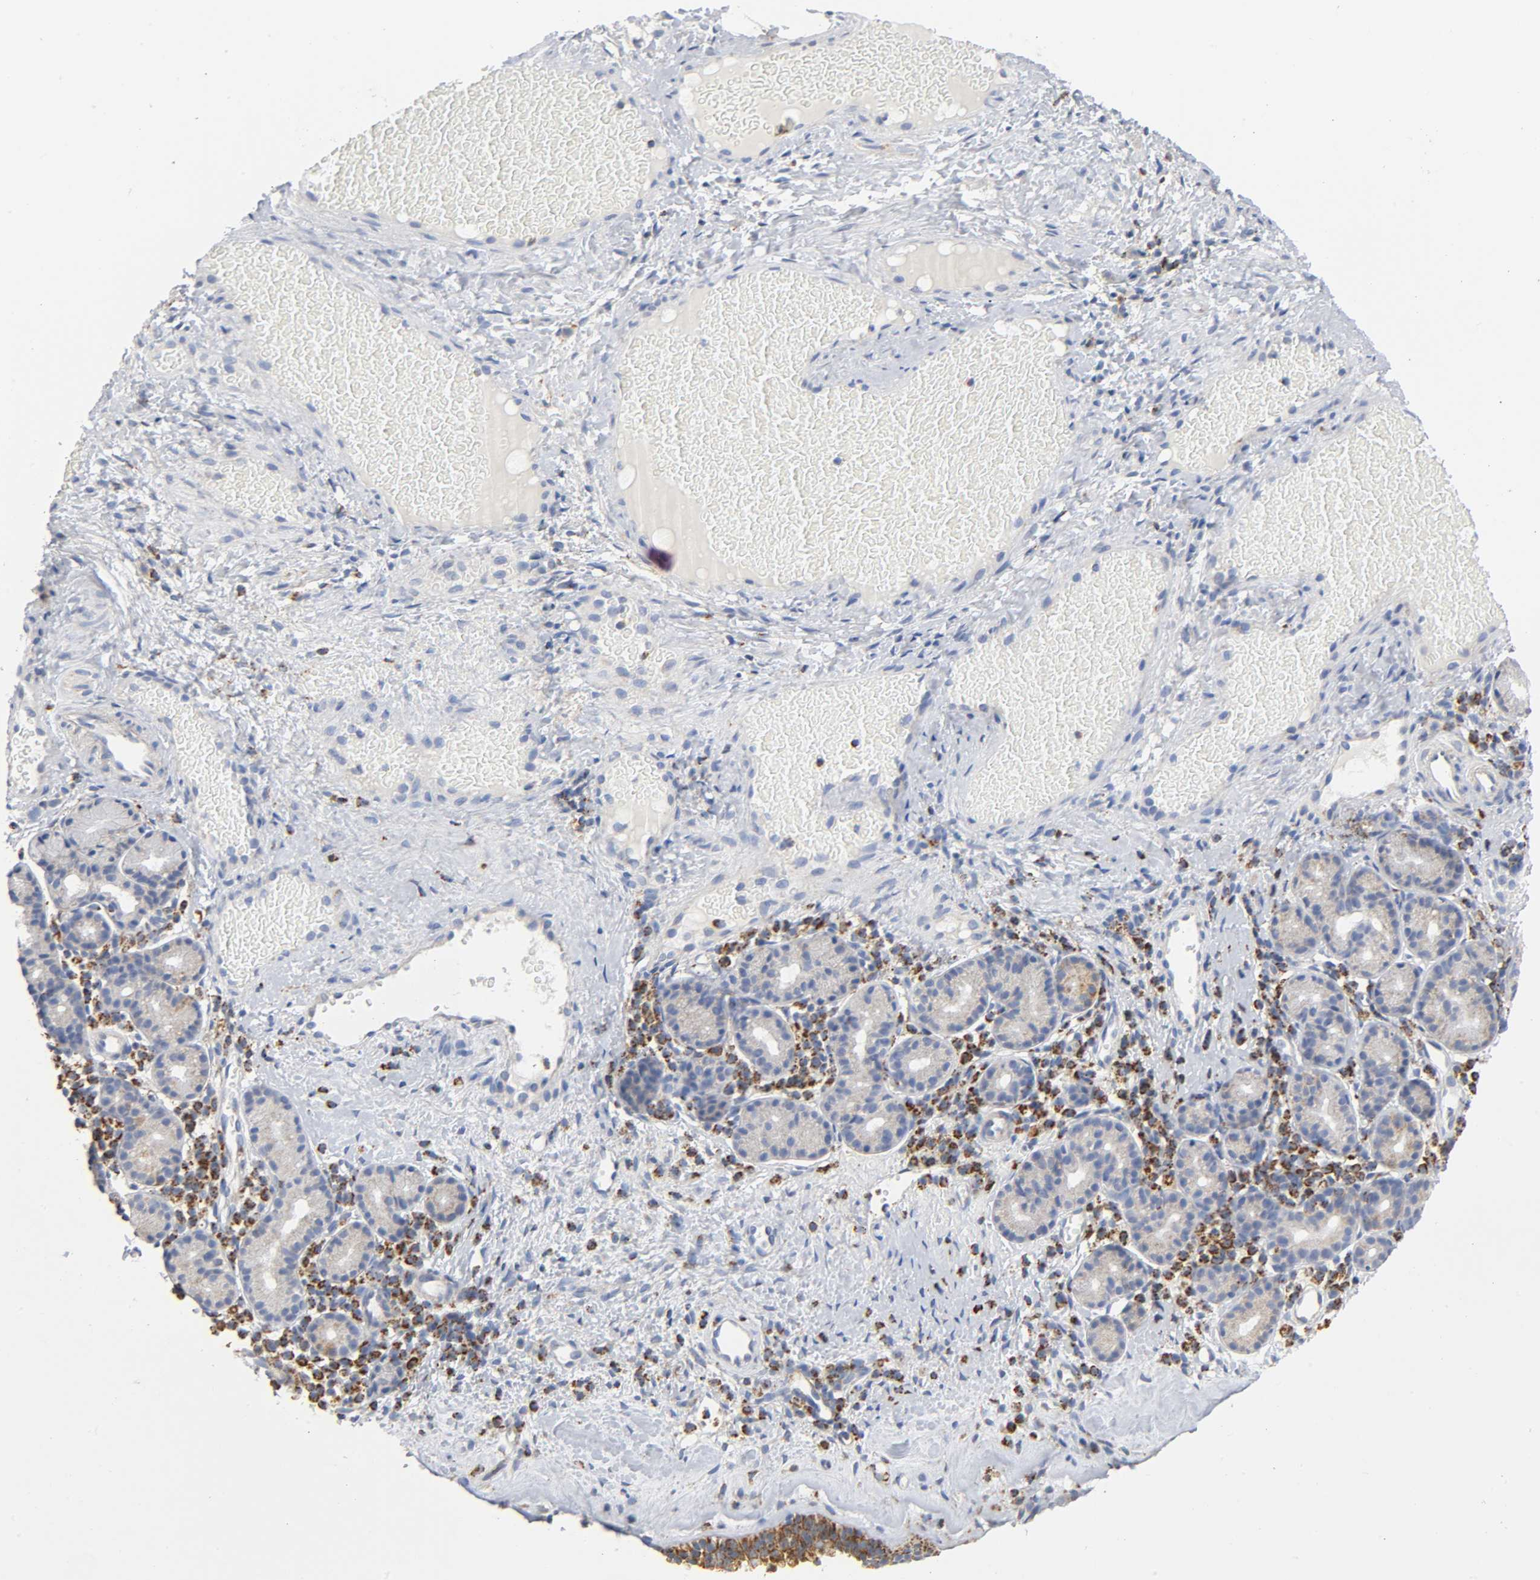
{"staining": {"intensity": "moderate", "quantity": ">75%", "location": "cytoplasmic/membranous"}, "tissue": "nasopharynx", "cell_type": "Respiratory epithelial cells", "image_type": "normal", "snomed": [{"axis": "morphology", "description": "Normal tissue, NOS"}, {"axis": "morphology", "description": "Inflammation, NOS"}, {"axis": "topography", "description": "Nasopharynx"}], "caption": "This histopathology image exhibits normal nasopharynx stained with immunohistochemistry (IHC) to label a protein in brown. The cytoplasmic/membranous of respiratory epithelial cells show moderate positivity for the protein. Nuclei are counter-stained blue.", "gene": "BAK1", "patient": {"sex": "female", "age": 55}}